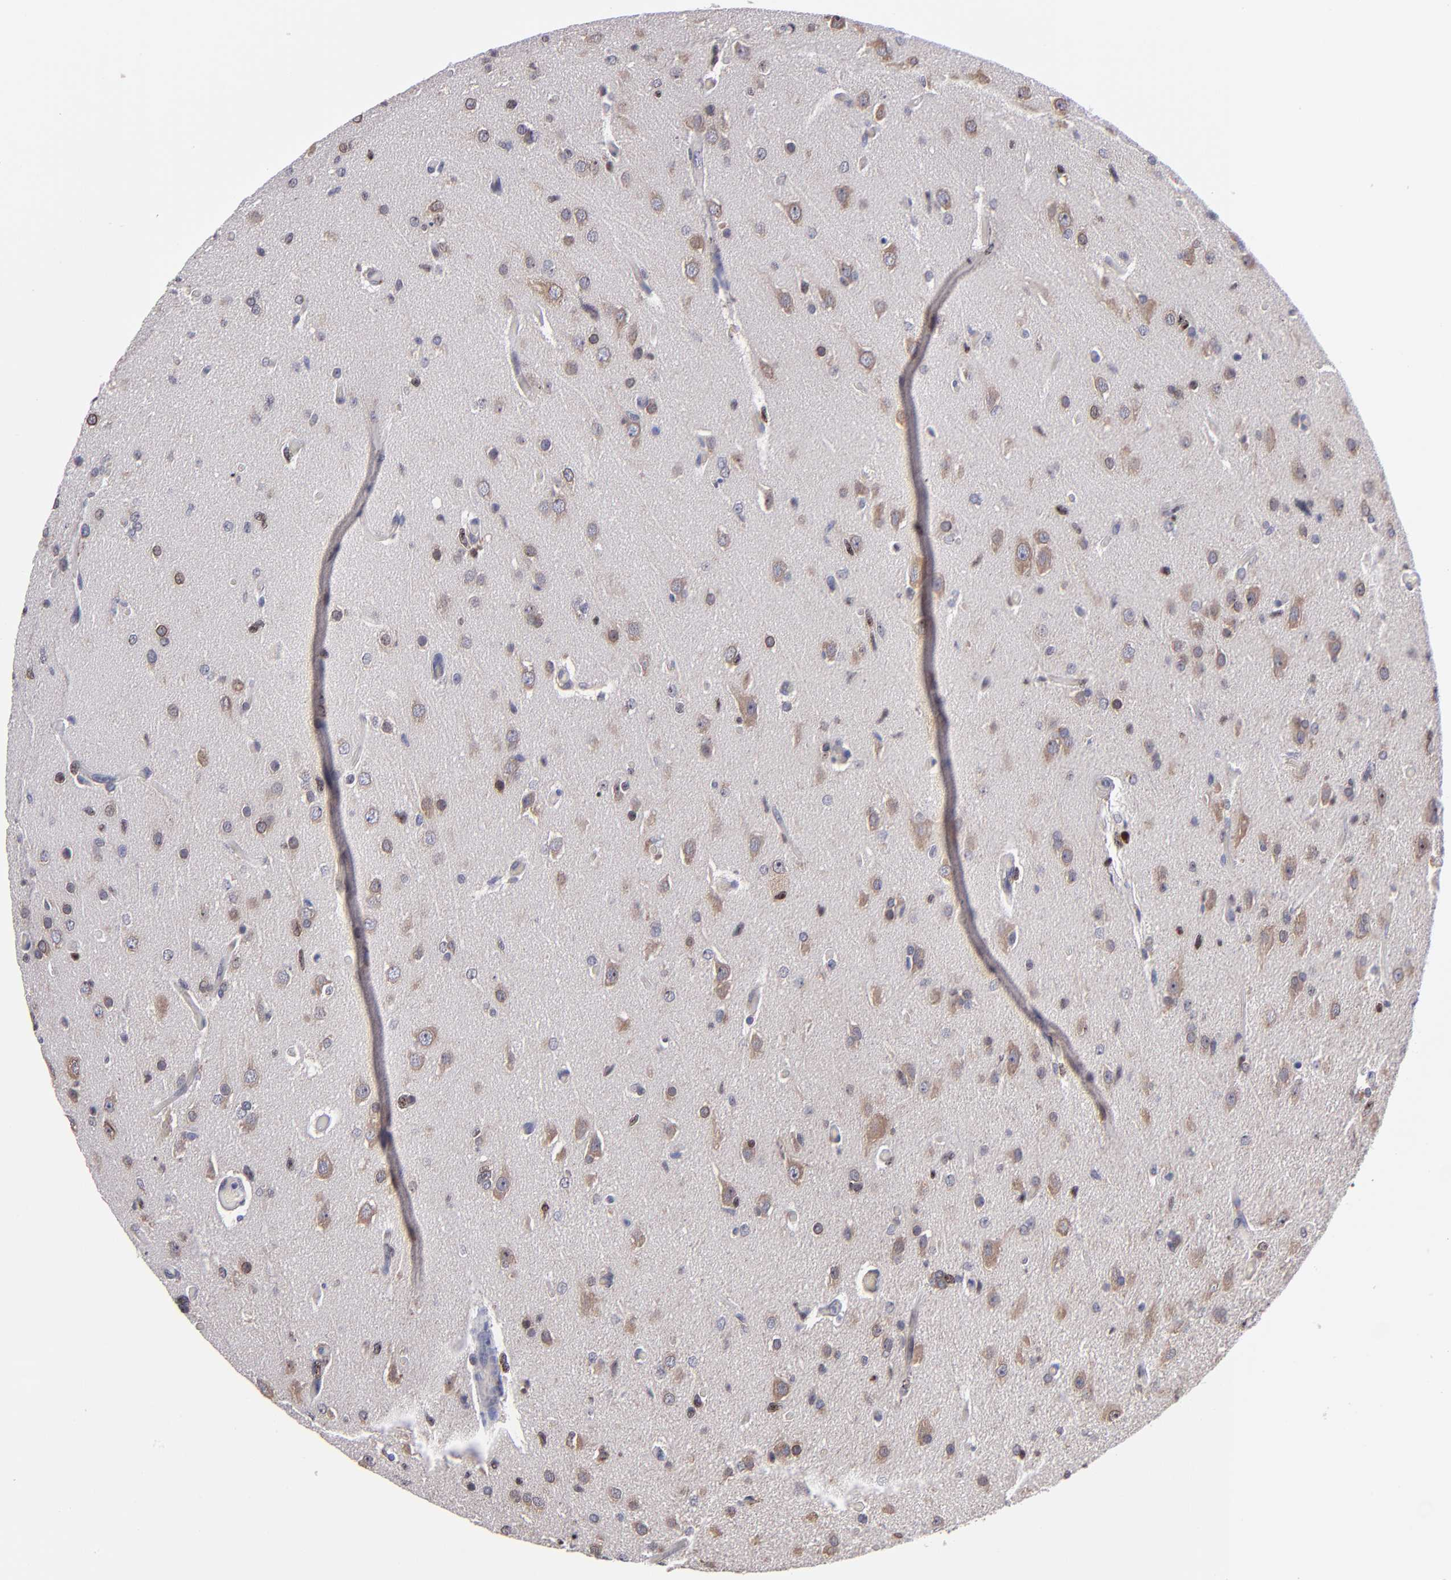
{"staining": {"intensity": "weak", "quantity": "25%-75%", "location": "cytoplasmic/membranous"}, "tissue": "glioma", "cell_type": "Tumor cells", "image_type": "cancer", "snomed": [{"axis": "morphology", "description": "Glioma, malignant, High grade"}, {"axis": "topography", "description": "Brain"}], "caption": "Tumor cells show low levels of weak cytoplasmic/membranous expression in approximately 25%-75% of cells in human glioma.", "gene": "EIF3L", "patient": {"sex": "male", "age": 33}}